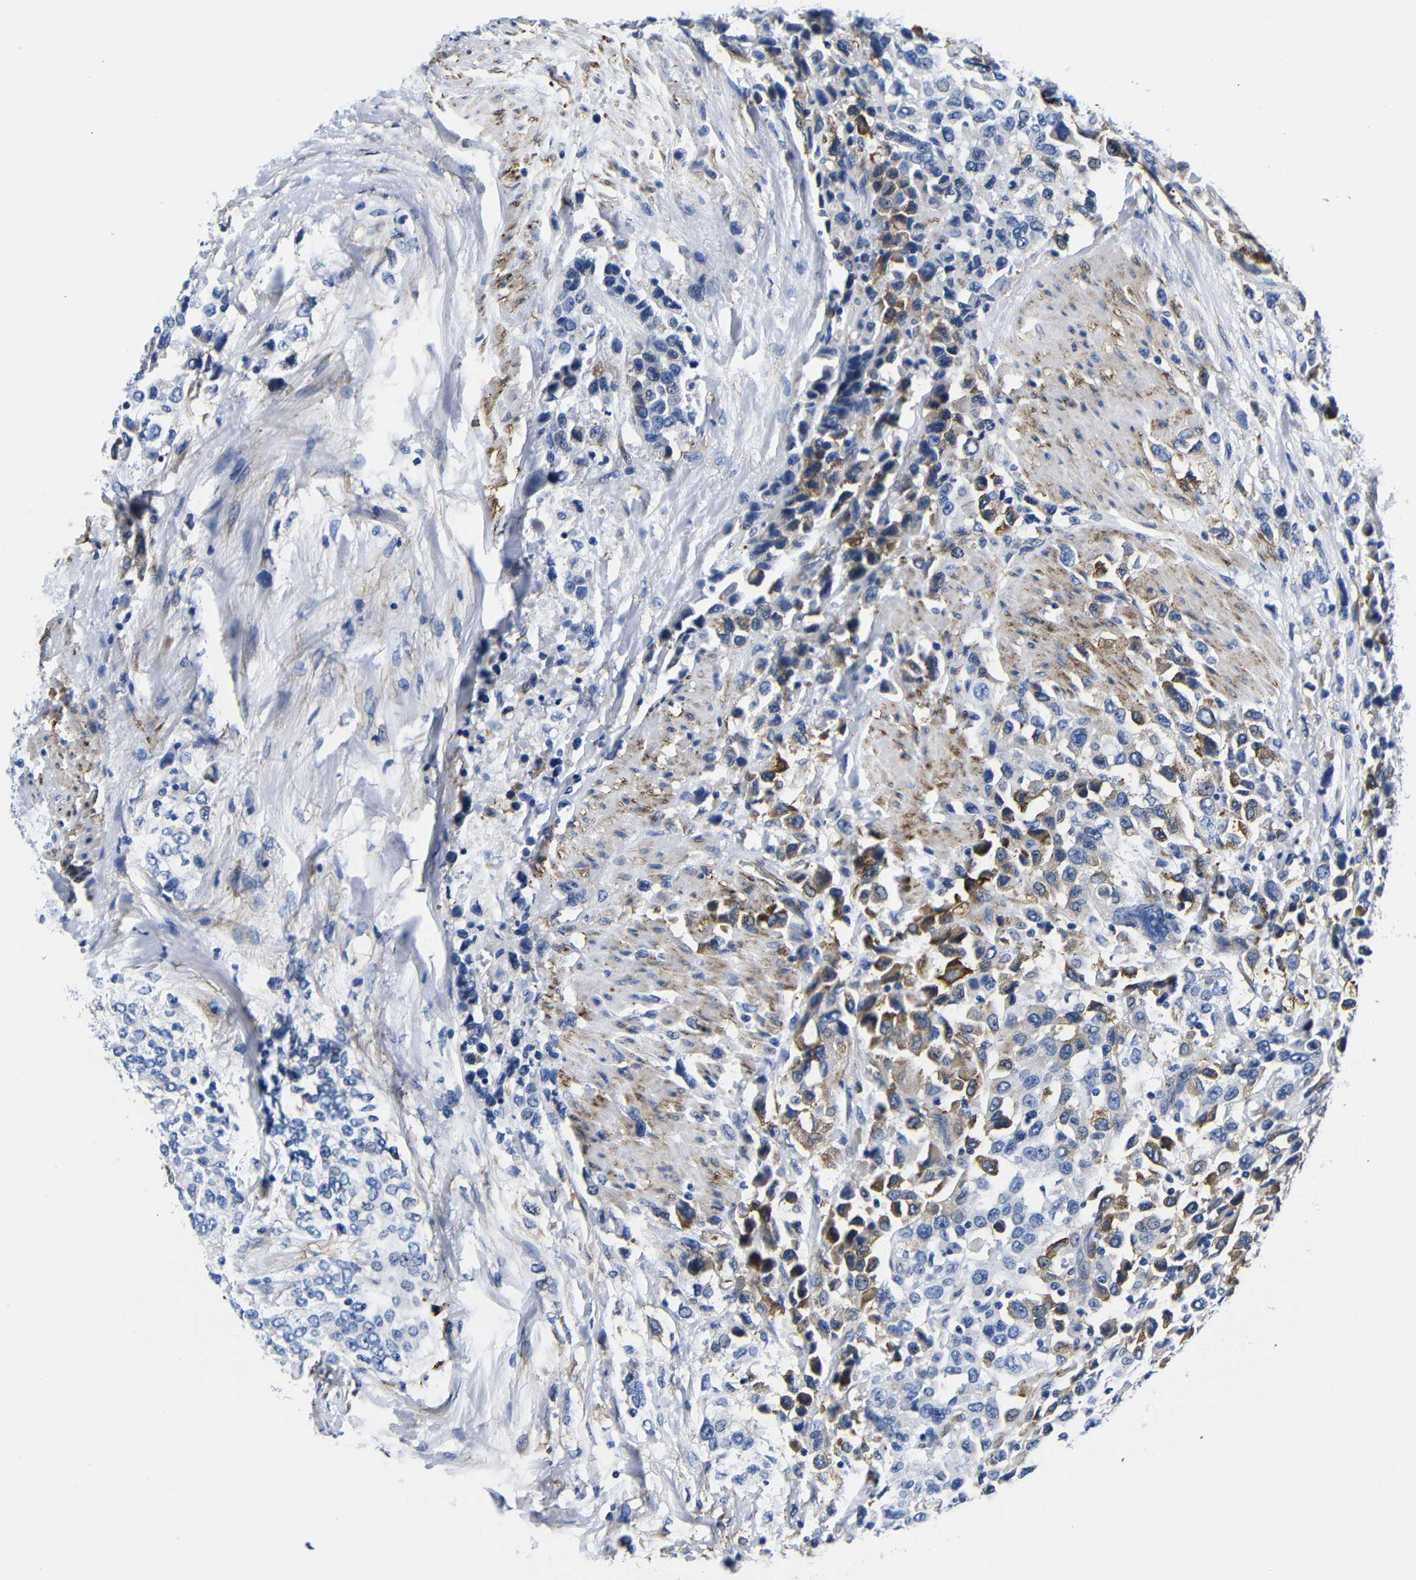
{"staining": {"intensity": "moderate", "quantity": "<25%", "location": "cytoplasmic/membranous"}, "tissue": "urothelial cancer", "cell_type": "Tumor cells", "image_type": "cancer", "snomed": [{"axis": "morphology", "description": "Urothelial carcinoma, High grade"}, {"axis": "topography", "description": "Urinary bladder"}], "caption": "Tumor cells display low levels of moderate cytoplasmic/membranous staining in about <25% of cells in human urothelial carcinoma (high-grade).", "gene": "LRIG1", "patient": {"sex": "female", "age": 80}}